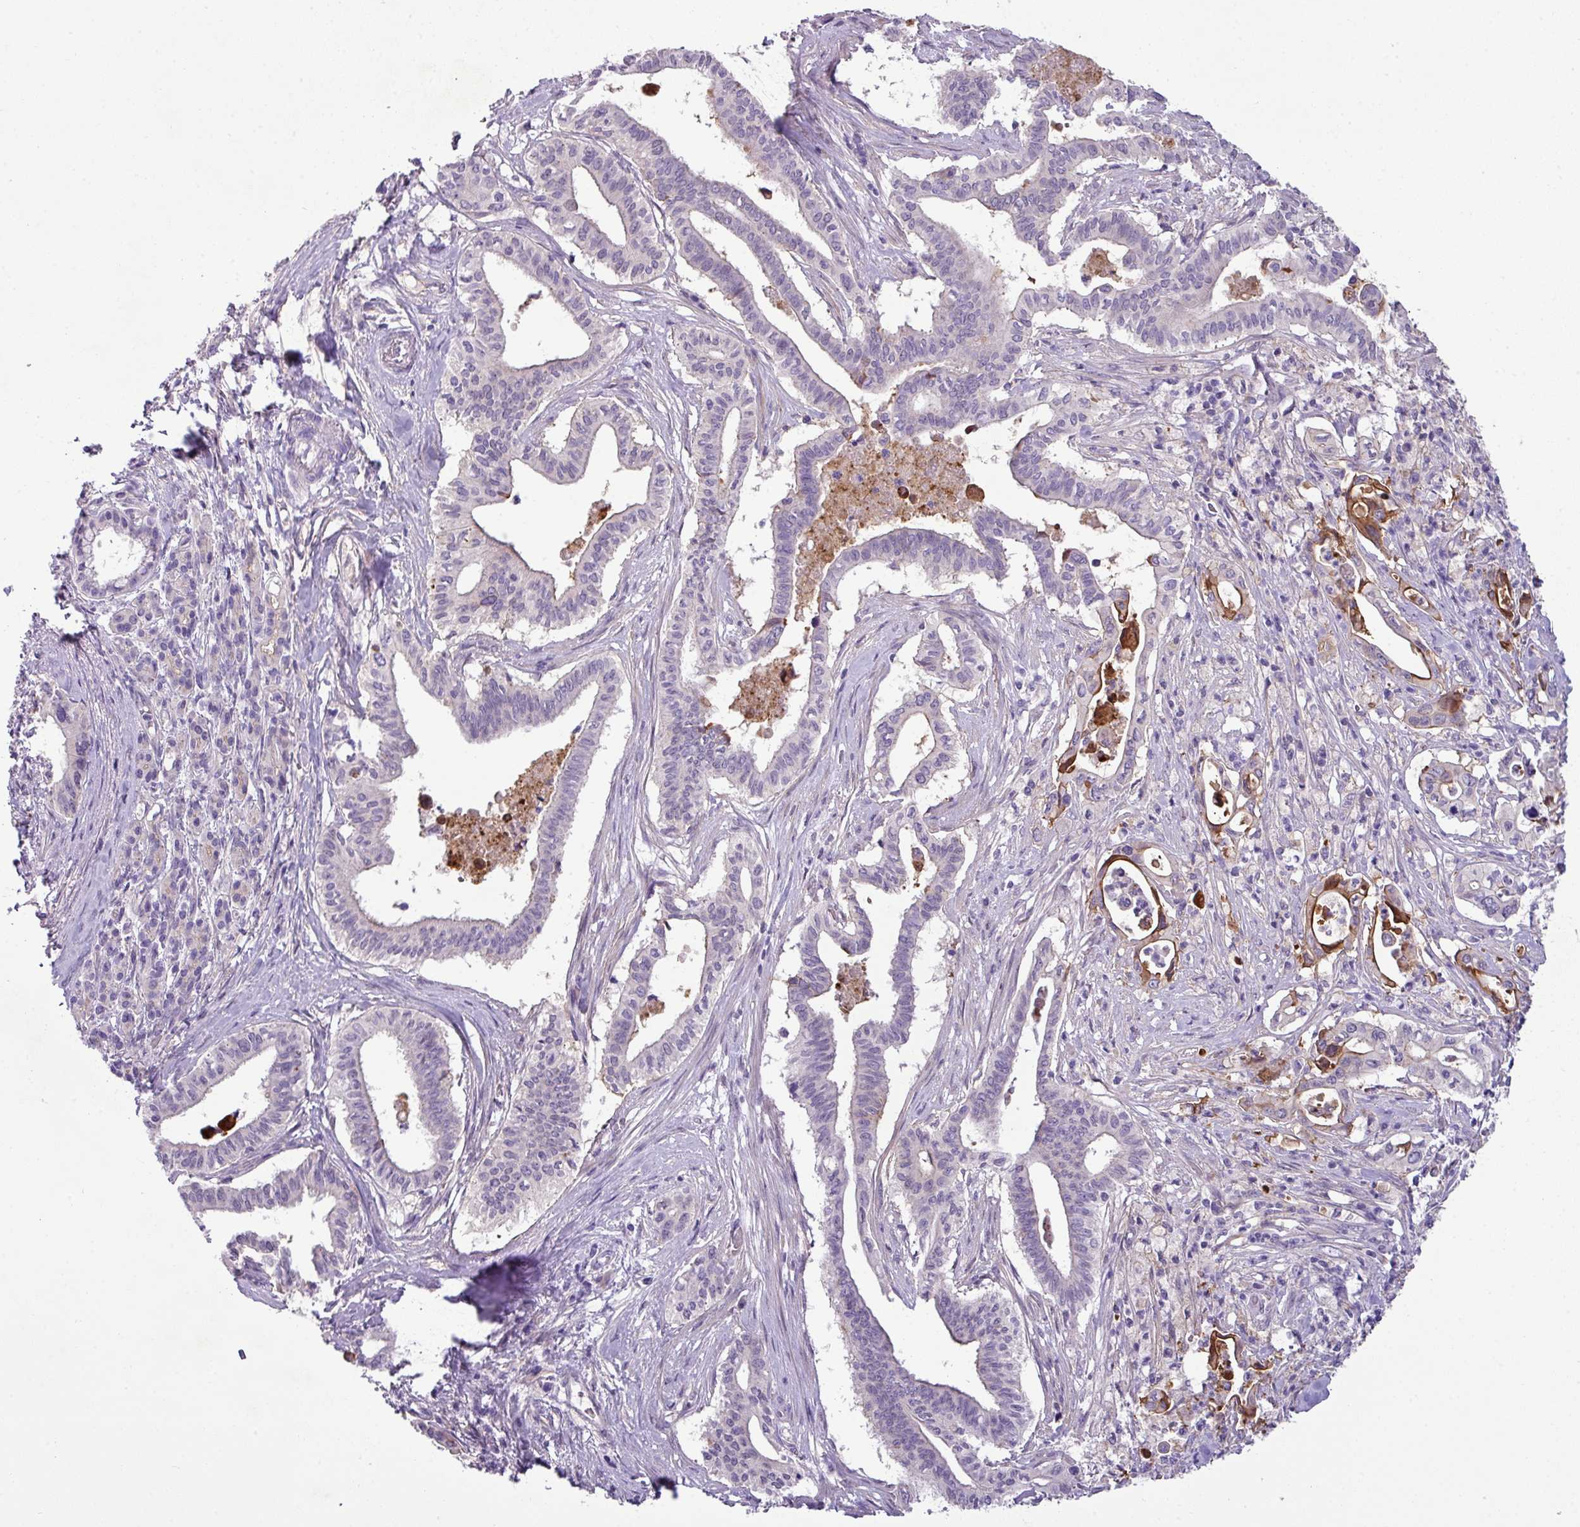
{"staining": {"intensity": "moderate", "quantity": "25%-75%", "location": "cytoplasmic/membranous"}, "tissue": "pancreatic cancer", "cell_type": "Tumor cells", "image_type": "cancer", "snomed": [{"axis": "morphology", "description": "Adenocarcinoma, NOS"}, {"axis": "topography", "description": "Pancreas"}], "caption": "Pancreatic cancer (adenocarcinoma) was stained to show a protein in brown. There is medium levels of moderate cytoplasmic/membranous staining in approximately 25%-75% of tumor cells.", "gene": "TMEM178B", "patient": {"sex": "female", "age": 77}}